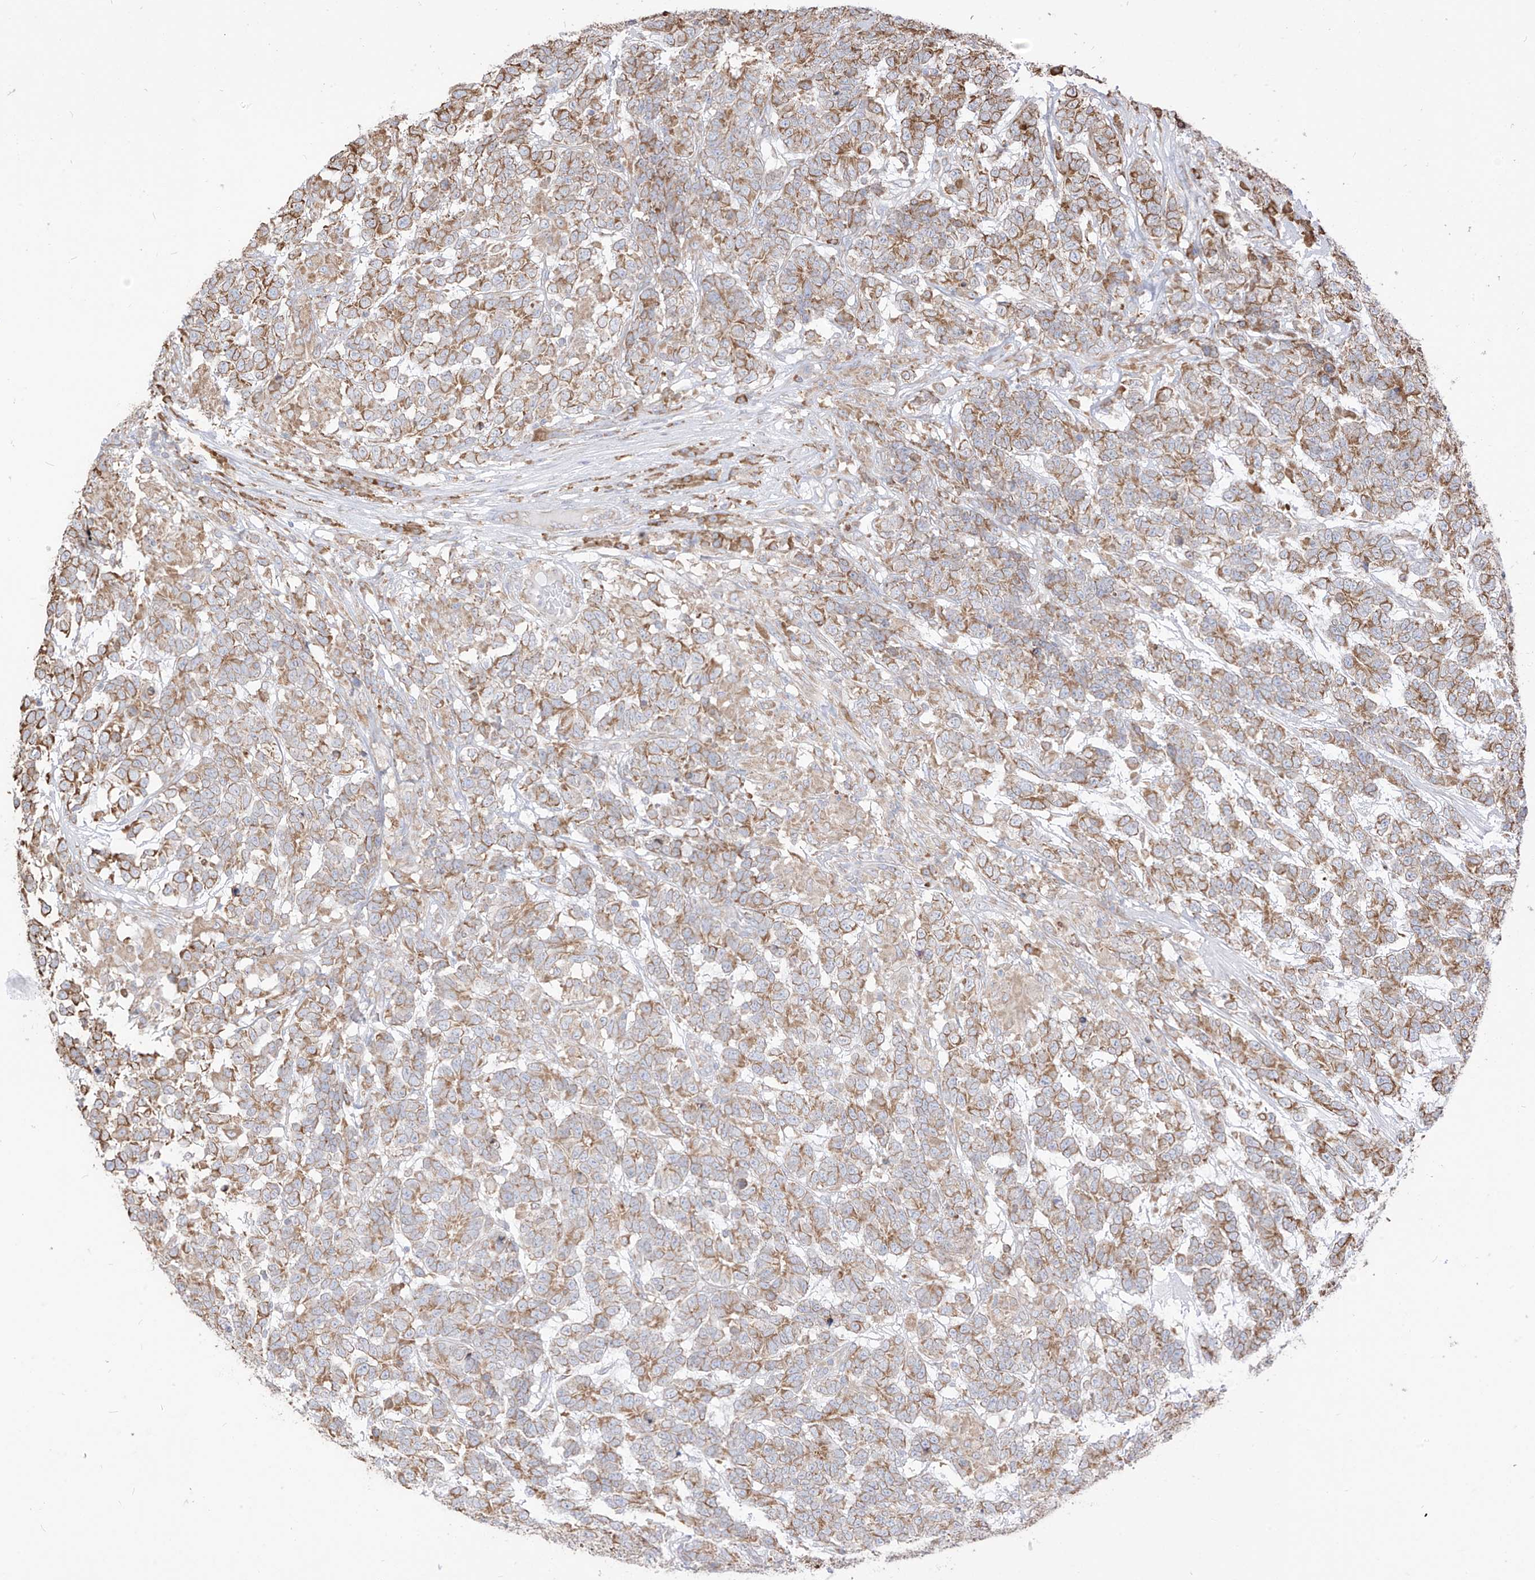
{"staining": {"intensity": "moderate", "quantity": "25%-75%", "location": "cytoplasmic/membranous"}, "tissue": "testis cancer", "cell_type": "Tumor cells", "image_type": "cancer", "snomed": [{"axis": "morphology", "description": "Carcinoma, Embryonal, NOS"}, {"axis": "topography", "description": "Testis"}], "caption": "The histopathology image demonstrates staining of testis embryonal carcinoma, revealing moderate cytoplasmic/membranous protein expression (brown color) within tumor cells. (DAB (3,3'-diaminobenzidine) = brown stain, brightfield microscopy at high magnification).", "gene": "PDIA6", "patient": {"sex": "male", "age": 26}}